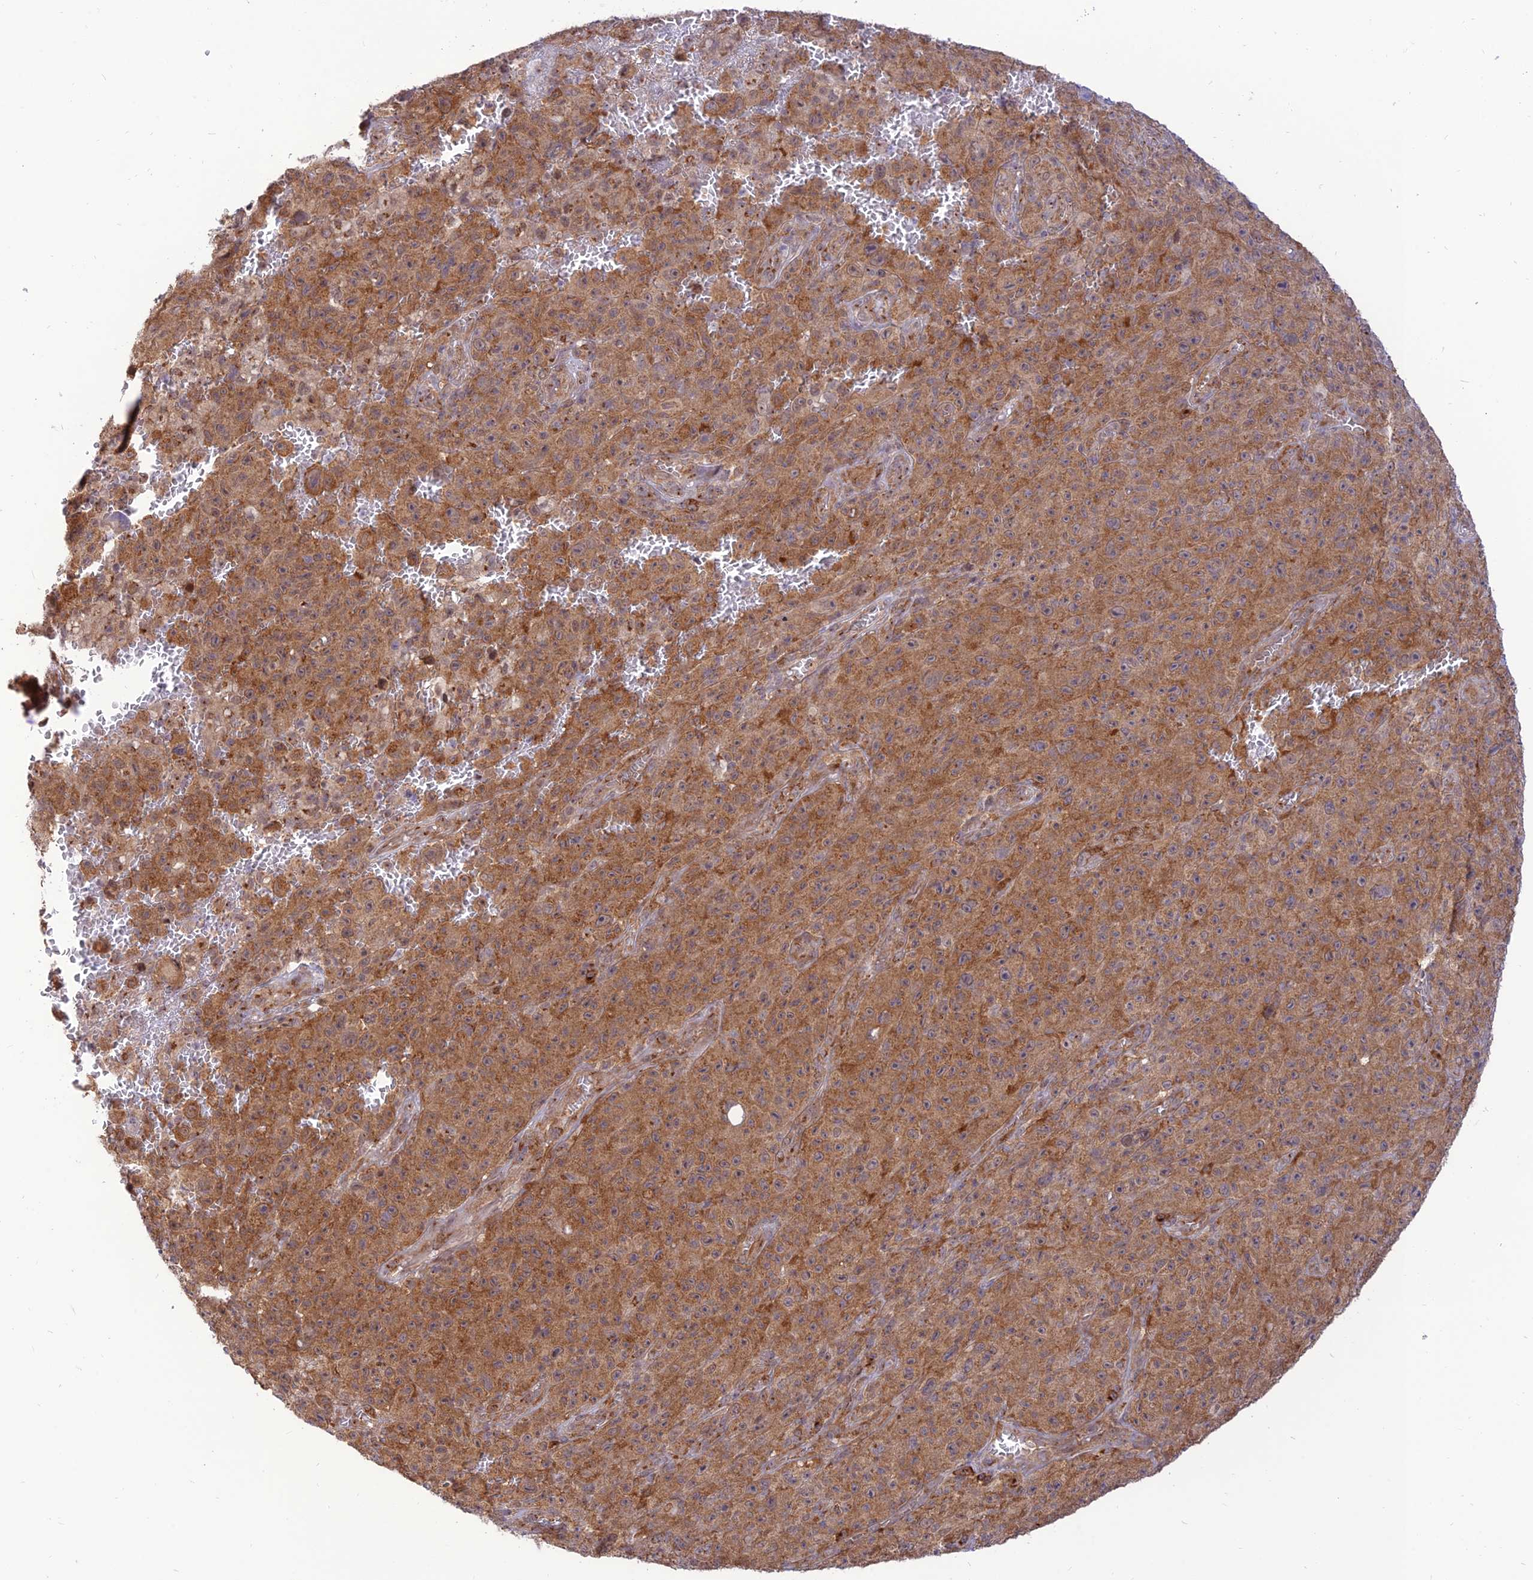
{"staining": {"intensity": "moderate", "quantity": ">75%", "location": "cytoplasmic/membranous"}, "tissue": "melanoma", "cell_type": "Tumor cells", "image_type": "cancer", "snomed": [{"axis": "morphology", "description": "Malignant melanoma, NOS"}, {"axis": "topography", "description": "Skin"}], "caption": "Melanoma was stained to show a protein in brown. There is medium levels of moderate cytoplasmic/membranous staining in approximately >75% of tumor cells.", "gene": "GOLGA3", "patient": {"sex": "female", "age": 82}}